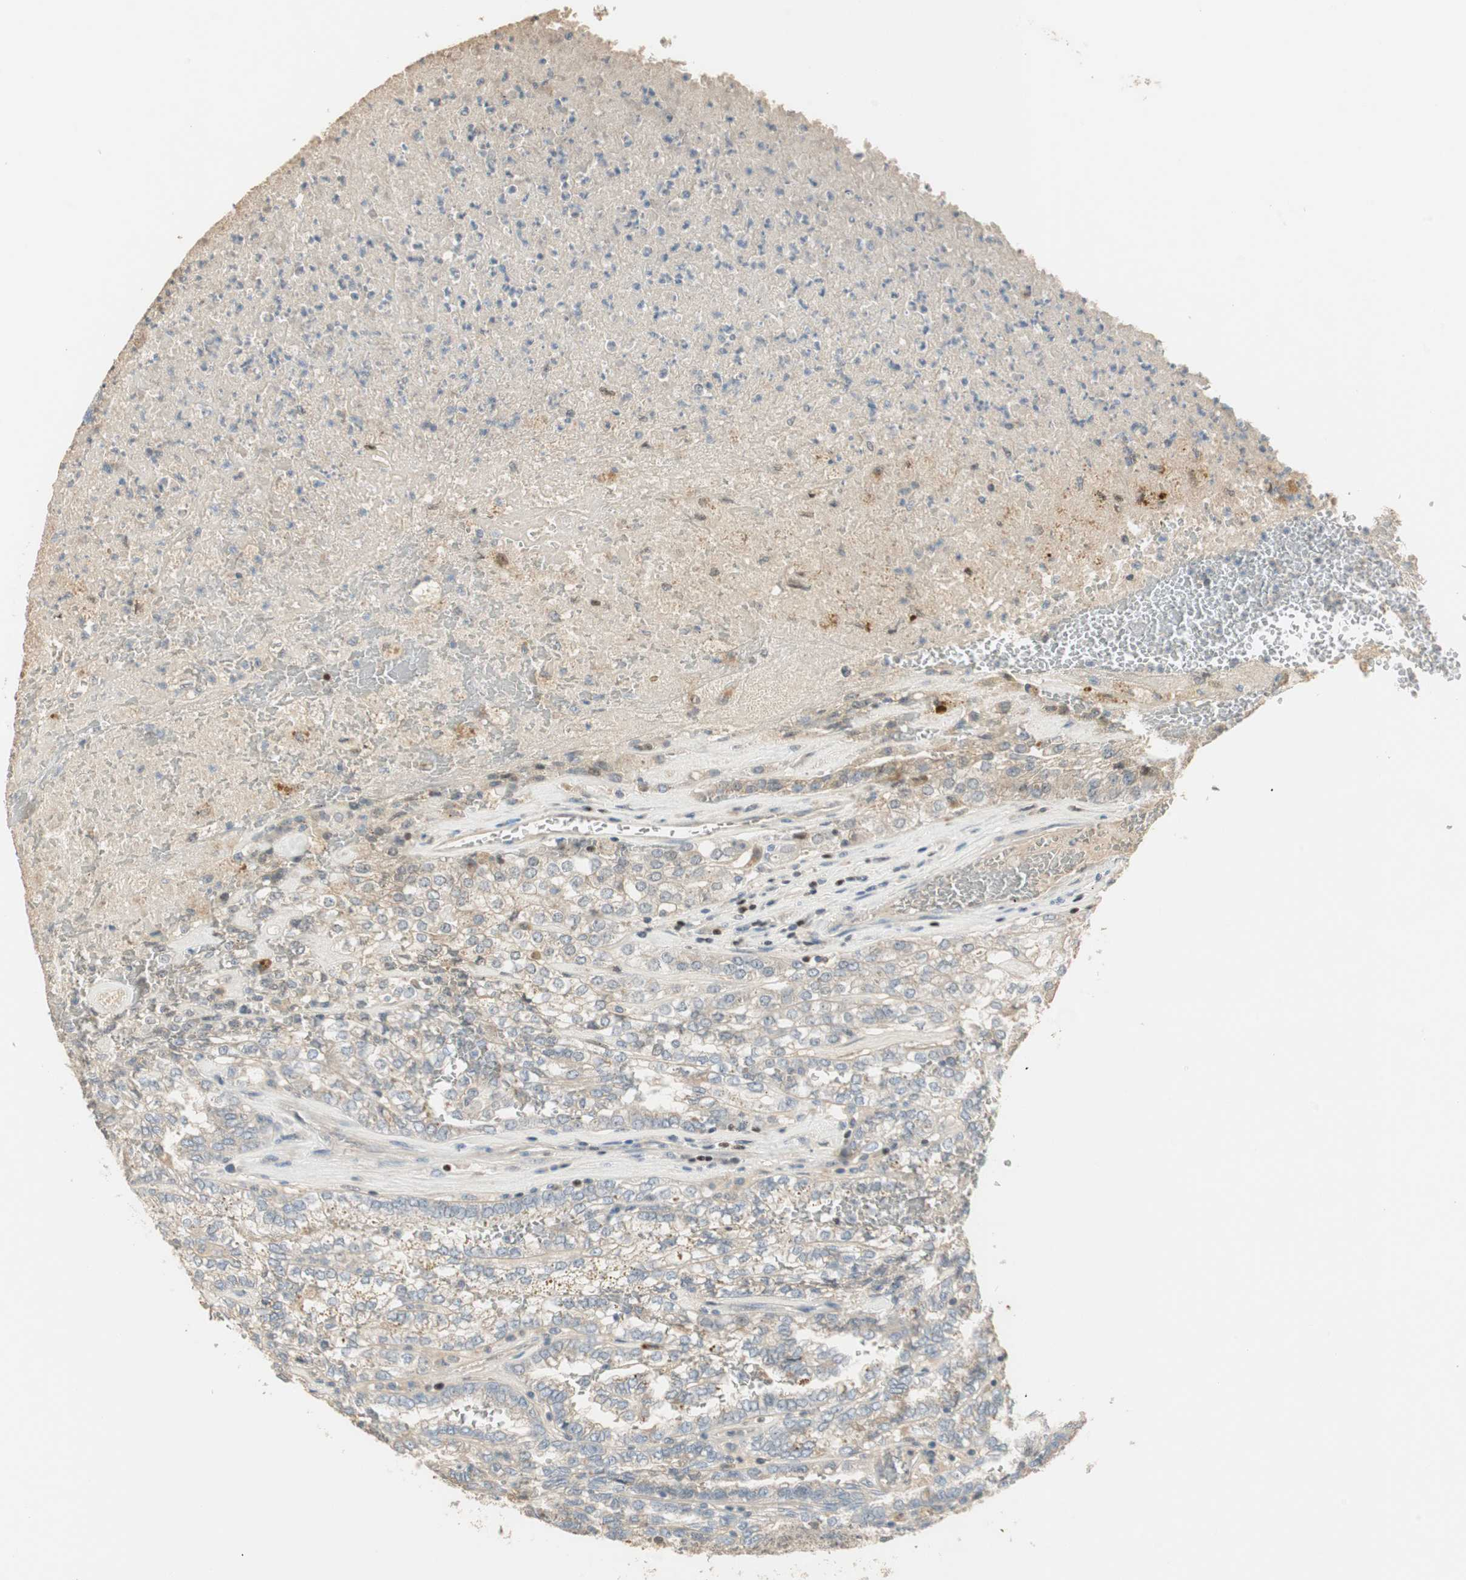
{"staining": {"intensity": "weak", "quantity": "<25%", "location": "cytoplasmic/membranous"}, "tissue": "renal cancer", "cell_type": "Tumor cells", "image_type": "cancer", "snomed": [{"axis": "morphology", "description": "Inflammation, NOS"}, {"axis": "morphology", "description": "Adenocarcinoma, NOS"}, {"axis": "topography", "description": "Kidney"}], "caption": "Immunohistochemistry (IHC) of renal cancer shows no positivity in tumor cells.", "gene": "RUNX2", "patient": {"sex": "male", "age": 68}}